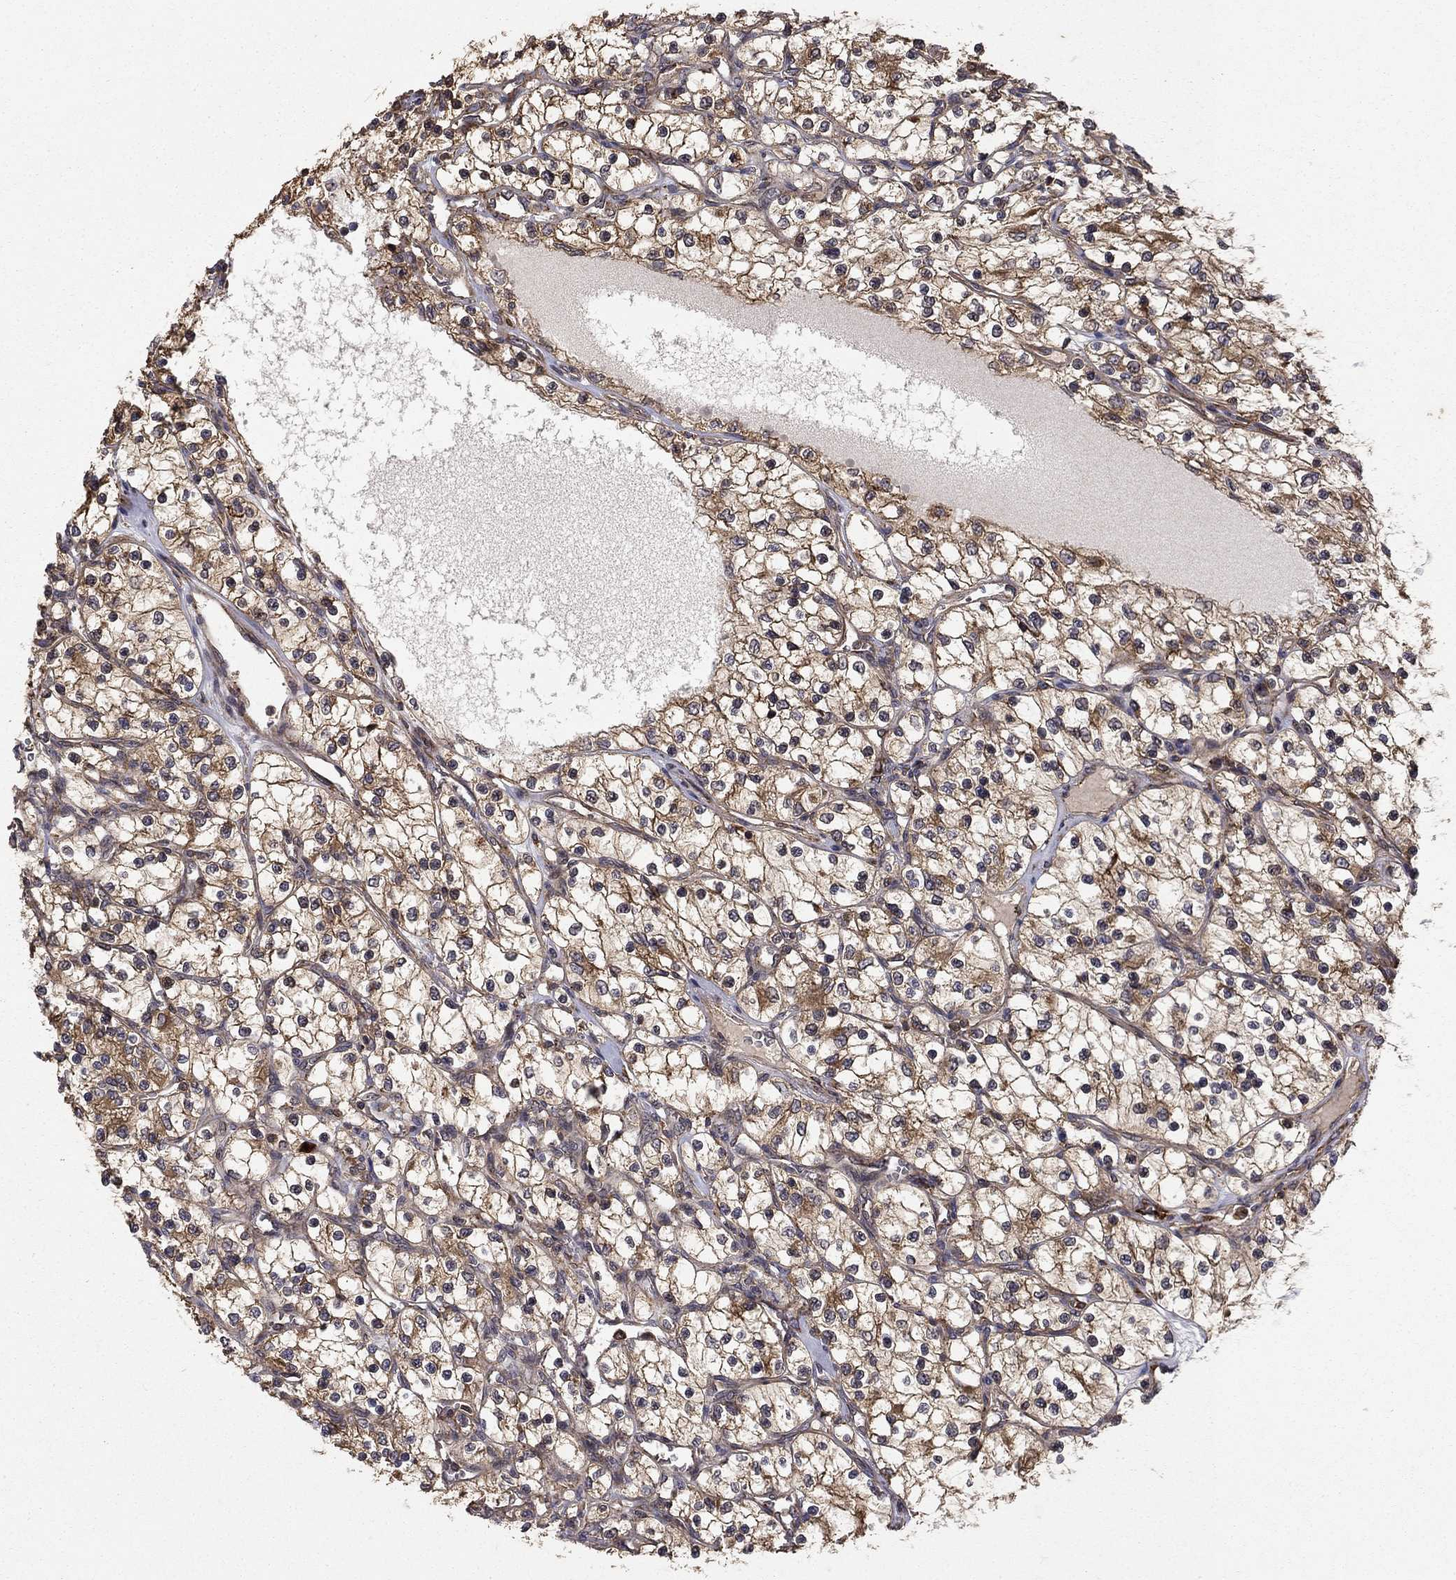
{"staining": {"intensity": "moderate", "quantity": "25%-75%", "location": "cytoplasmic/membranous"}, "tissue": "renal cancer", "cell_type": "Tumor cells", "image_type": "cancer", "snomed": [{"axis": "morphology", "description": "Adenocarcinoma, NOS"}, {"axis": "topography", "description": "Kidney"}], "caption": "Renal cancer stained with a brown dye exhibits moderate cytoplasmic/membranous positive staining in about 25%-75% of tumor cells.", "gene": "BABAM2", "patient": {"sex": "female", "age": 69}}